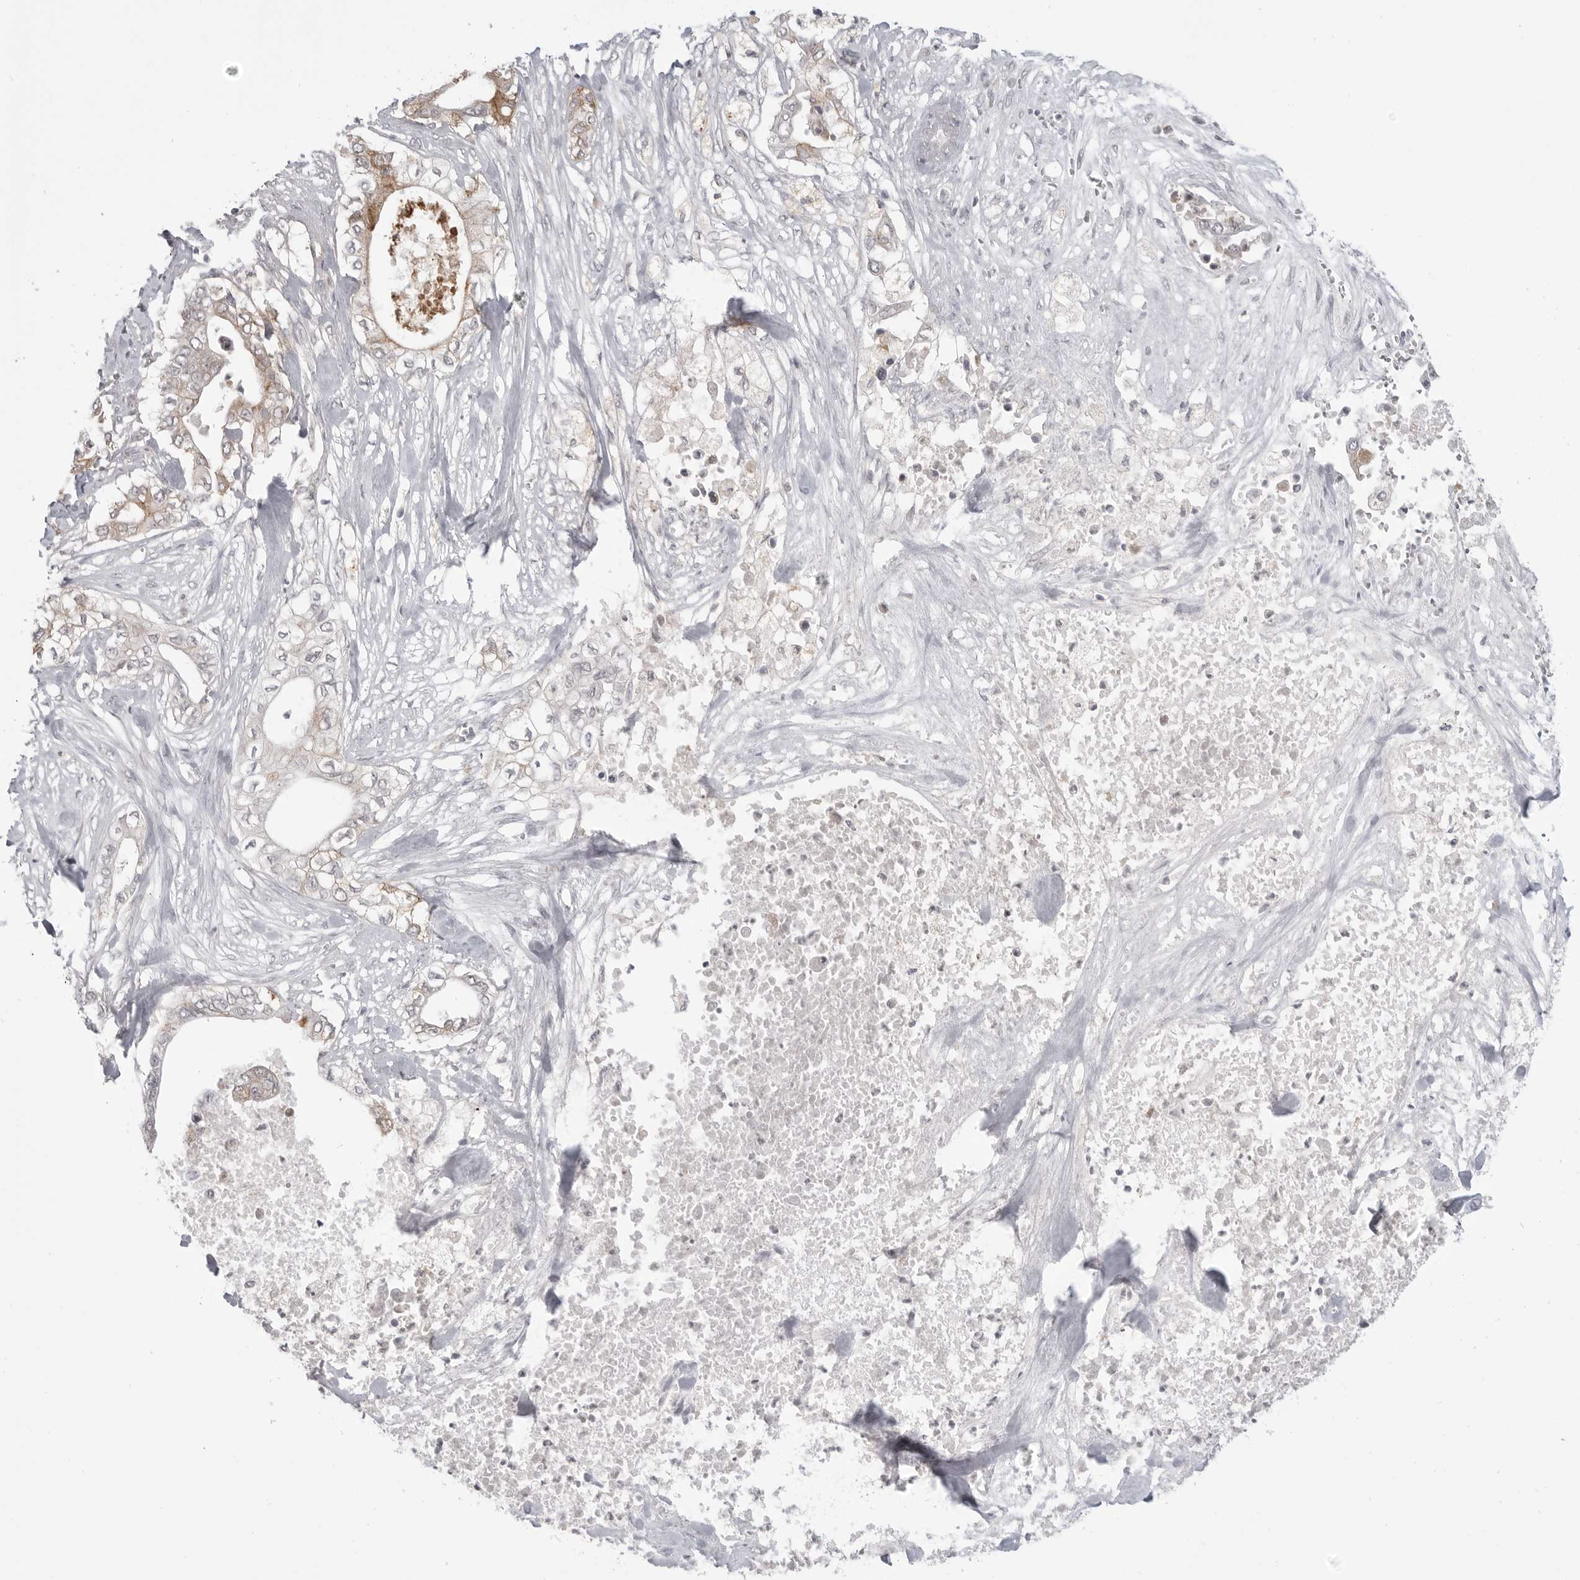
{"staining": {"intensity": "moderate", "quantity": "<25%", "location": "cytoplasmic/membranous"}, "tissue": "pancreatic cancer", "cell_type": "Tumor cells", "image_type": "cancer", "snomed": [{"axis": "morphology", "description": "Adenocarcinoma, NOS"}, {"axis": "topography", "description": "Pancreas"}], "caption": "Protein positivity by IHC reveals moderate cytoplasmic/membranous staining in about <25% of tumor cells in pancreatic cancer (adenocarcinoma).", "gene": "IFNGR1", "patient": {"sex": "female", "age": 78}}